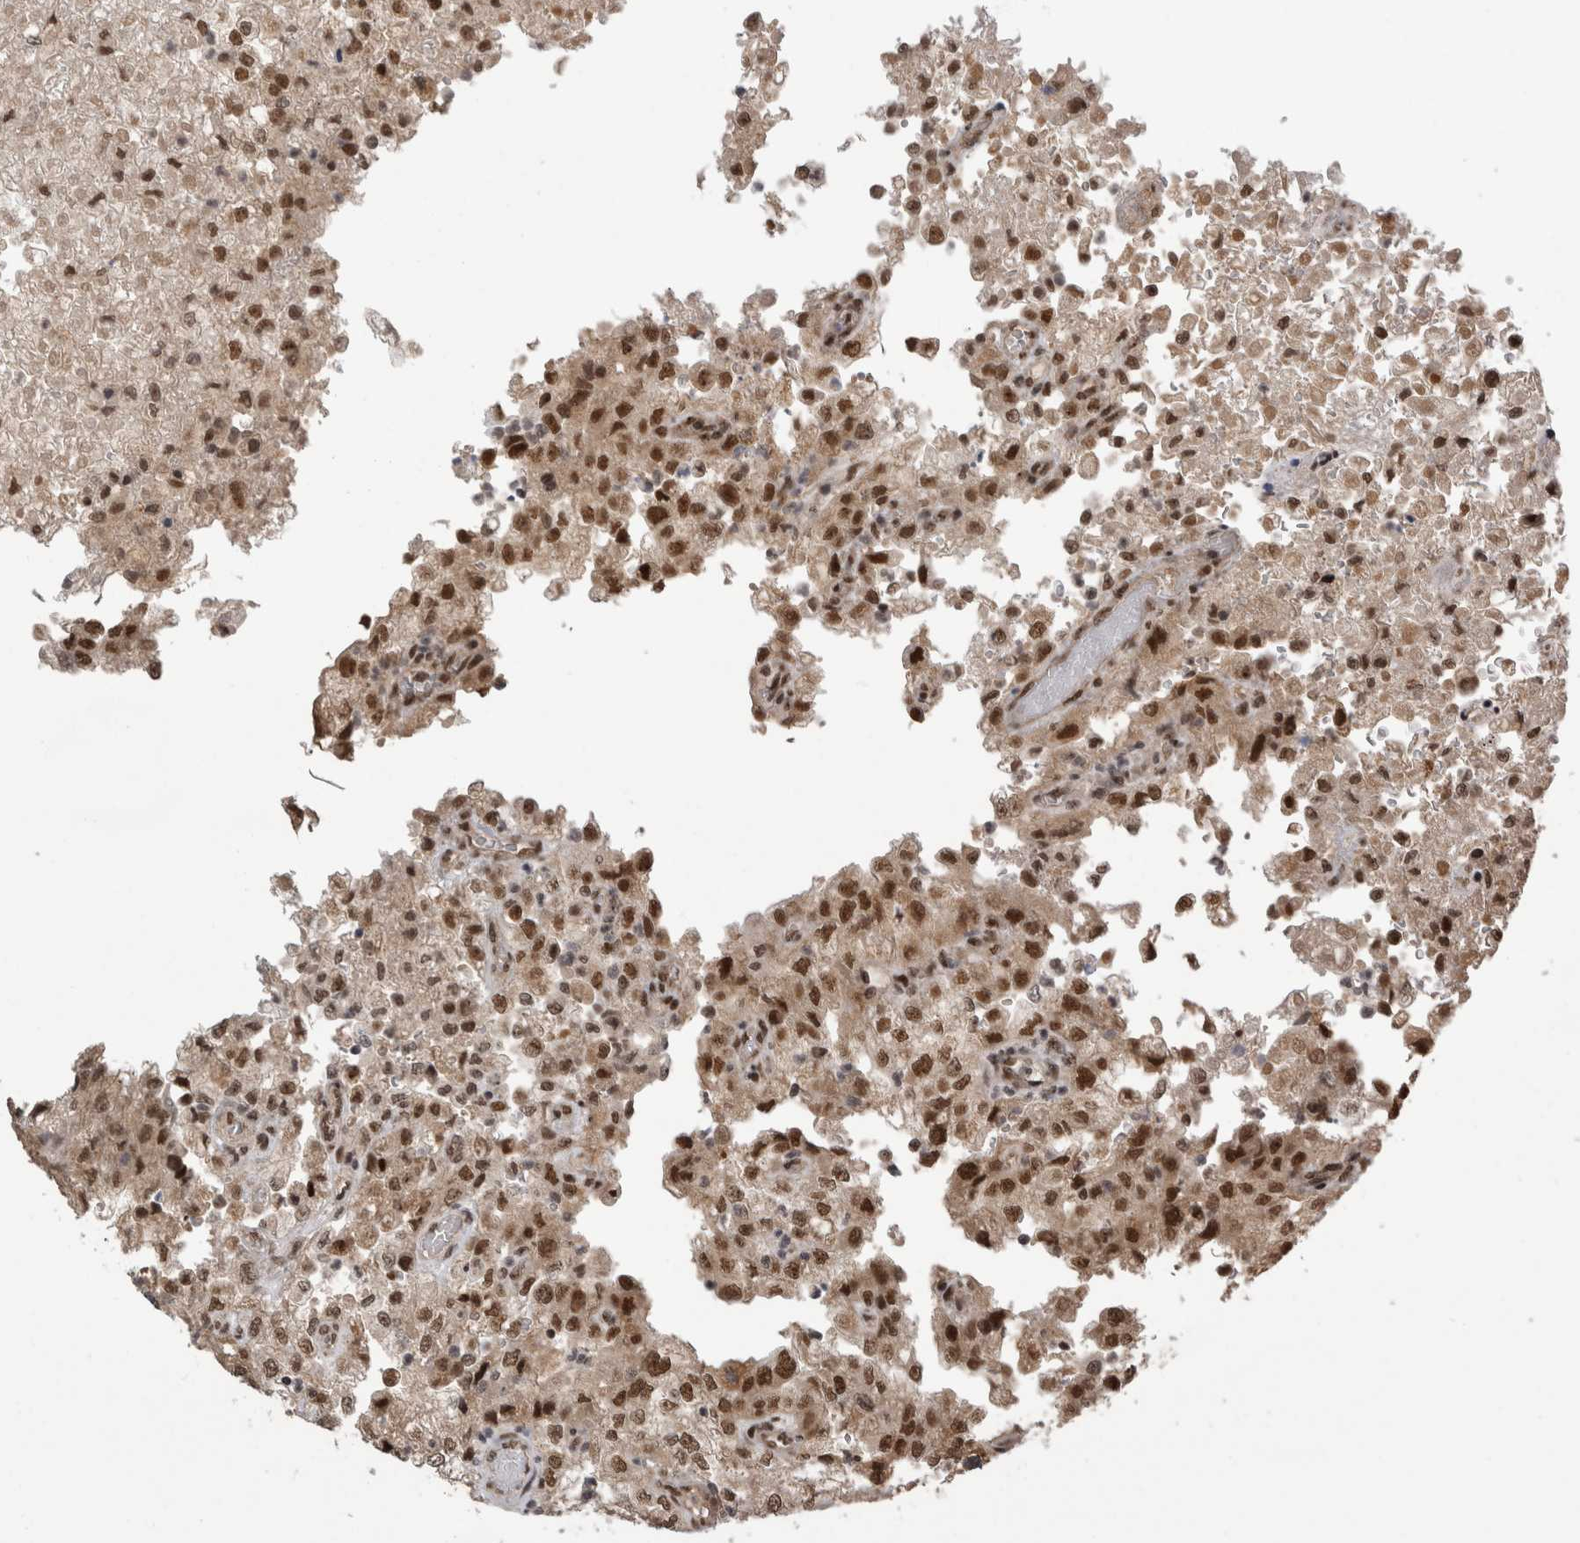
{"staining": {"intensity": "strong", "quantity": "25%-75%", "location": "nuclear"}, "tissue": "renal cancer", "cell_type": "Tumor cells", "image_type": "cancer", "snomed": [{"axis": "morphology", "description": "Adenocarcinoma, NOS"}, {"axis": "topography", "description": "Kidney"}], "caption": "High-magnification brightfield microscopy of renal cancer (adenocarcinoma) stained with DAB (3,3'-diaminobenzidine) (brown) and counterstained with hematoxylin (blue). tumor cells exhibit strong nuclear staining is identified in approximately25%-75% of cells.", "gene": "CPSF2", "patient": {"sex": "female", "age": 54}}